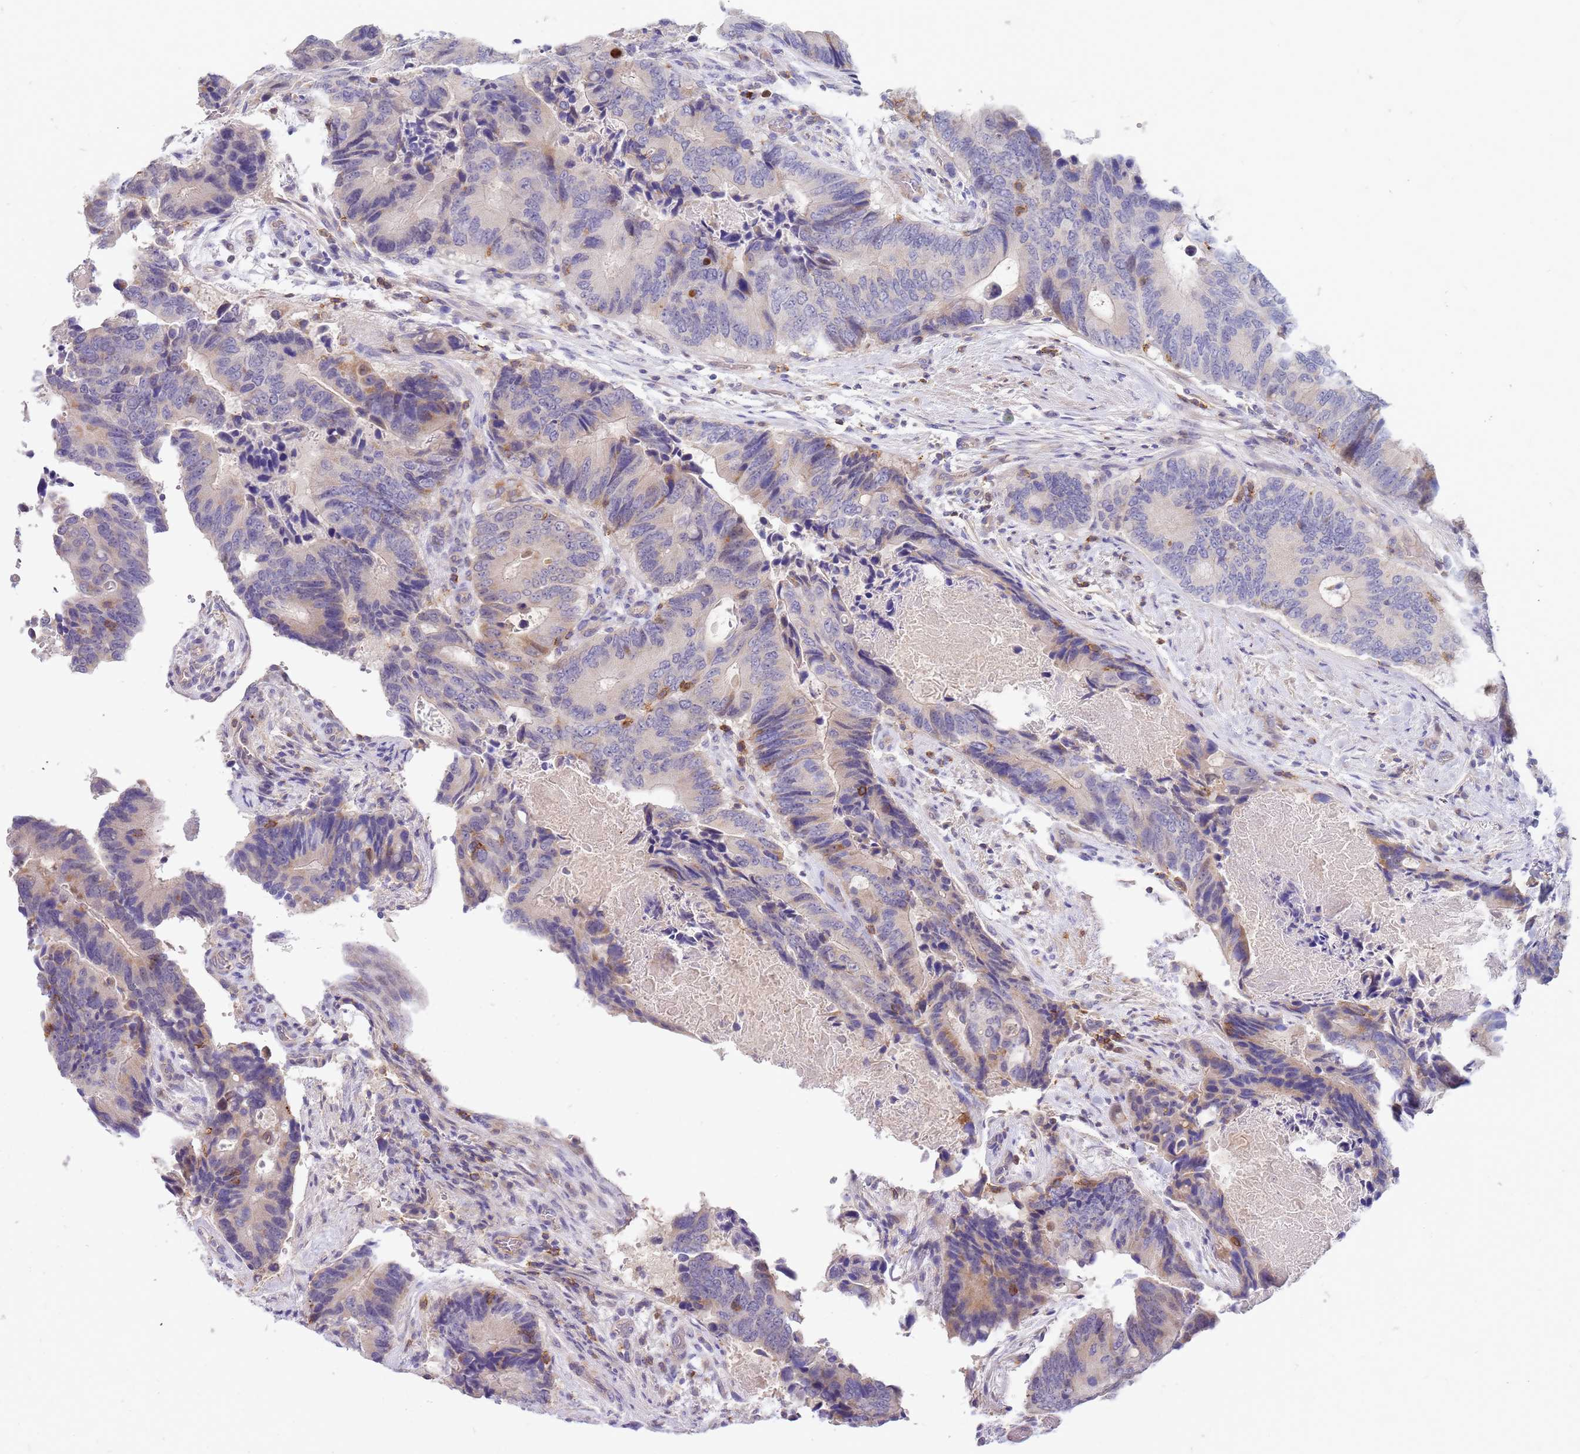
{"staining": {"intensity": "moderate", "quantity": "<25%", "location": "cytoplasmic/membranous"}, "tissue": "colorectal cancer", "cell_type": "Tumor cells", "image_type": "cancer", "snomed": [{"axis": "morphology", "description": "Adenocarcinoma, NOS"}, {"axis": "topography", "description": "Colon"}], "caption": "About <25% of tumor cells in human colorectal cancer exhibit moderate cytoplasmic/membranous protein positivity as visualized by brown immunohistochemical staining.", "gene": "STK25", "patient": {"sex": "male", "age": 84}}